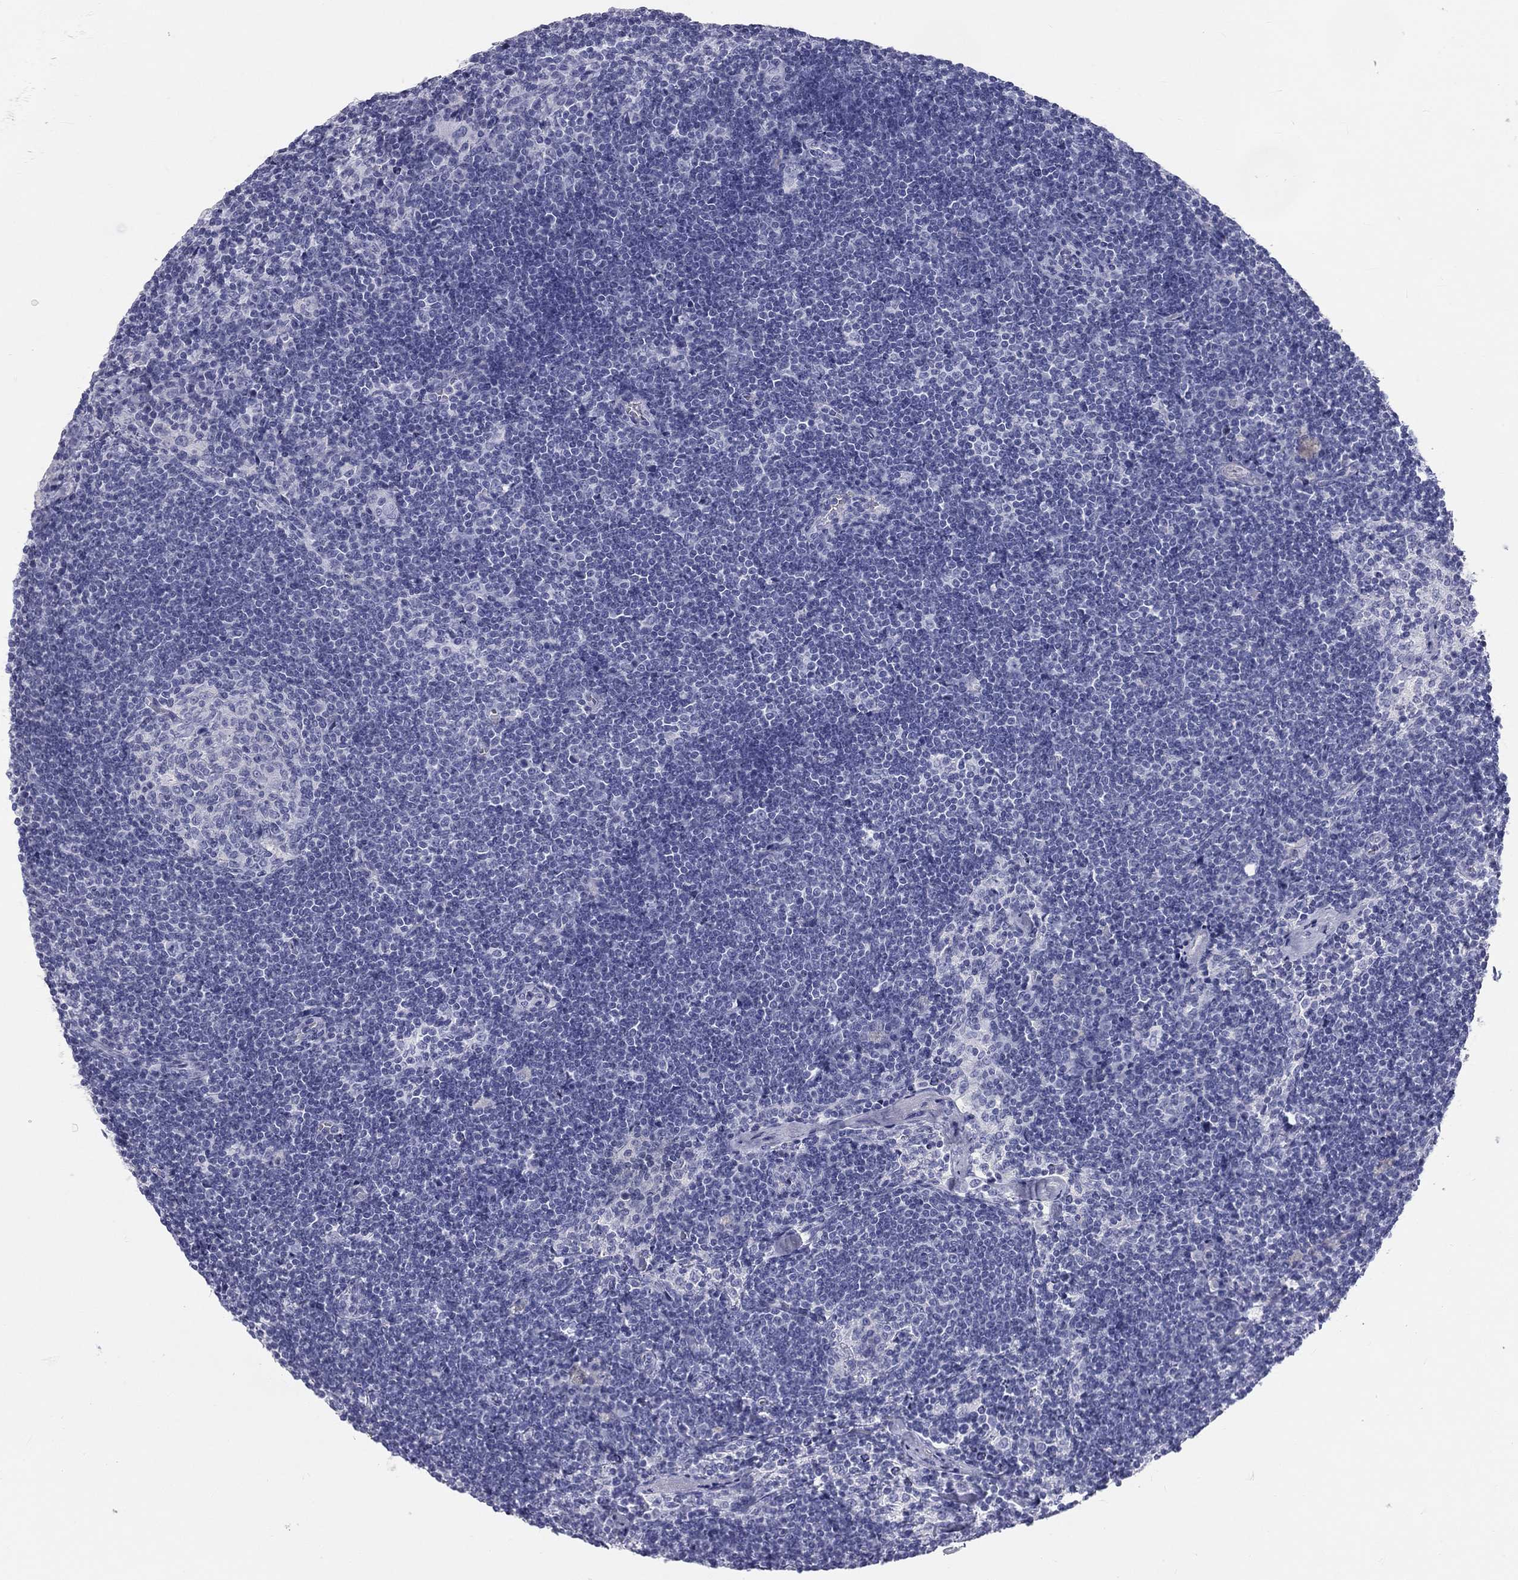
{"staining": {"intensity": "negative", "quantity": "none", "location": "none"}, "tissue": "lymph node", "cell_type": "Germinal center cells", "image_type": "normal", "snomed": [{"axis": "morphology", "description": "Normal tissue, NOS"}, {"axis": "topography", "description": "Lymph node"}], "caption": "Immunohistochemistry (IHC) of unremarkable lymph node exhibits no expression in germinal center cells.", "gene": "DNALI1", "patient": {"sex": "male", "age": 59}}